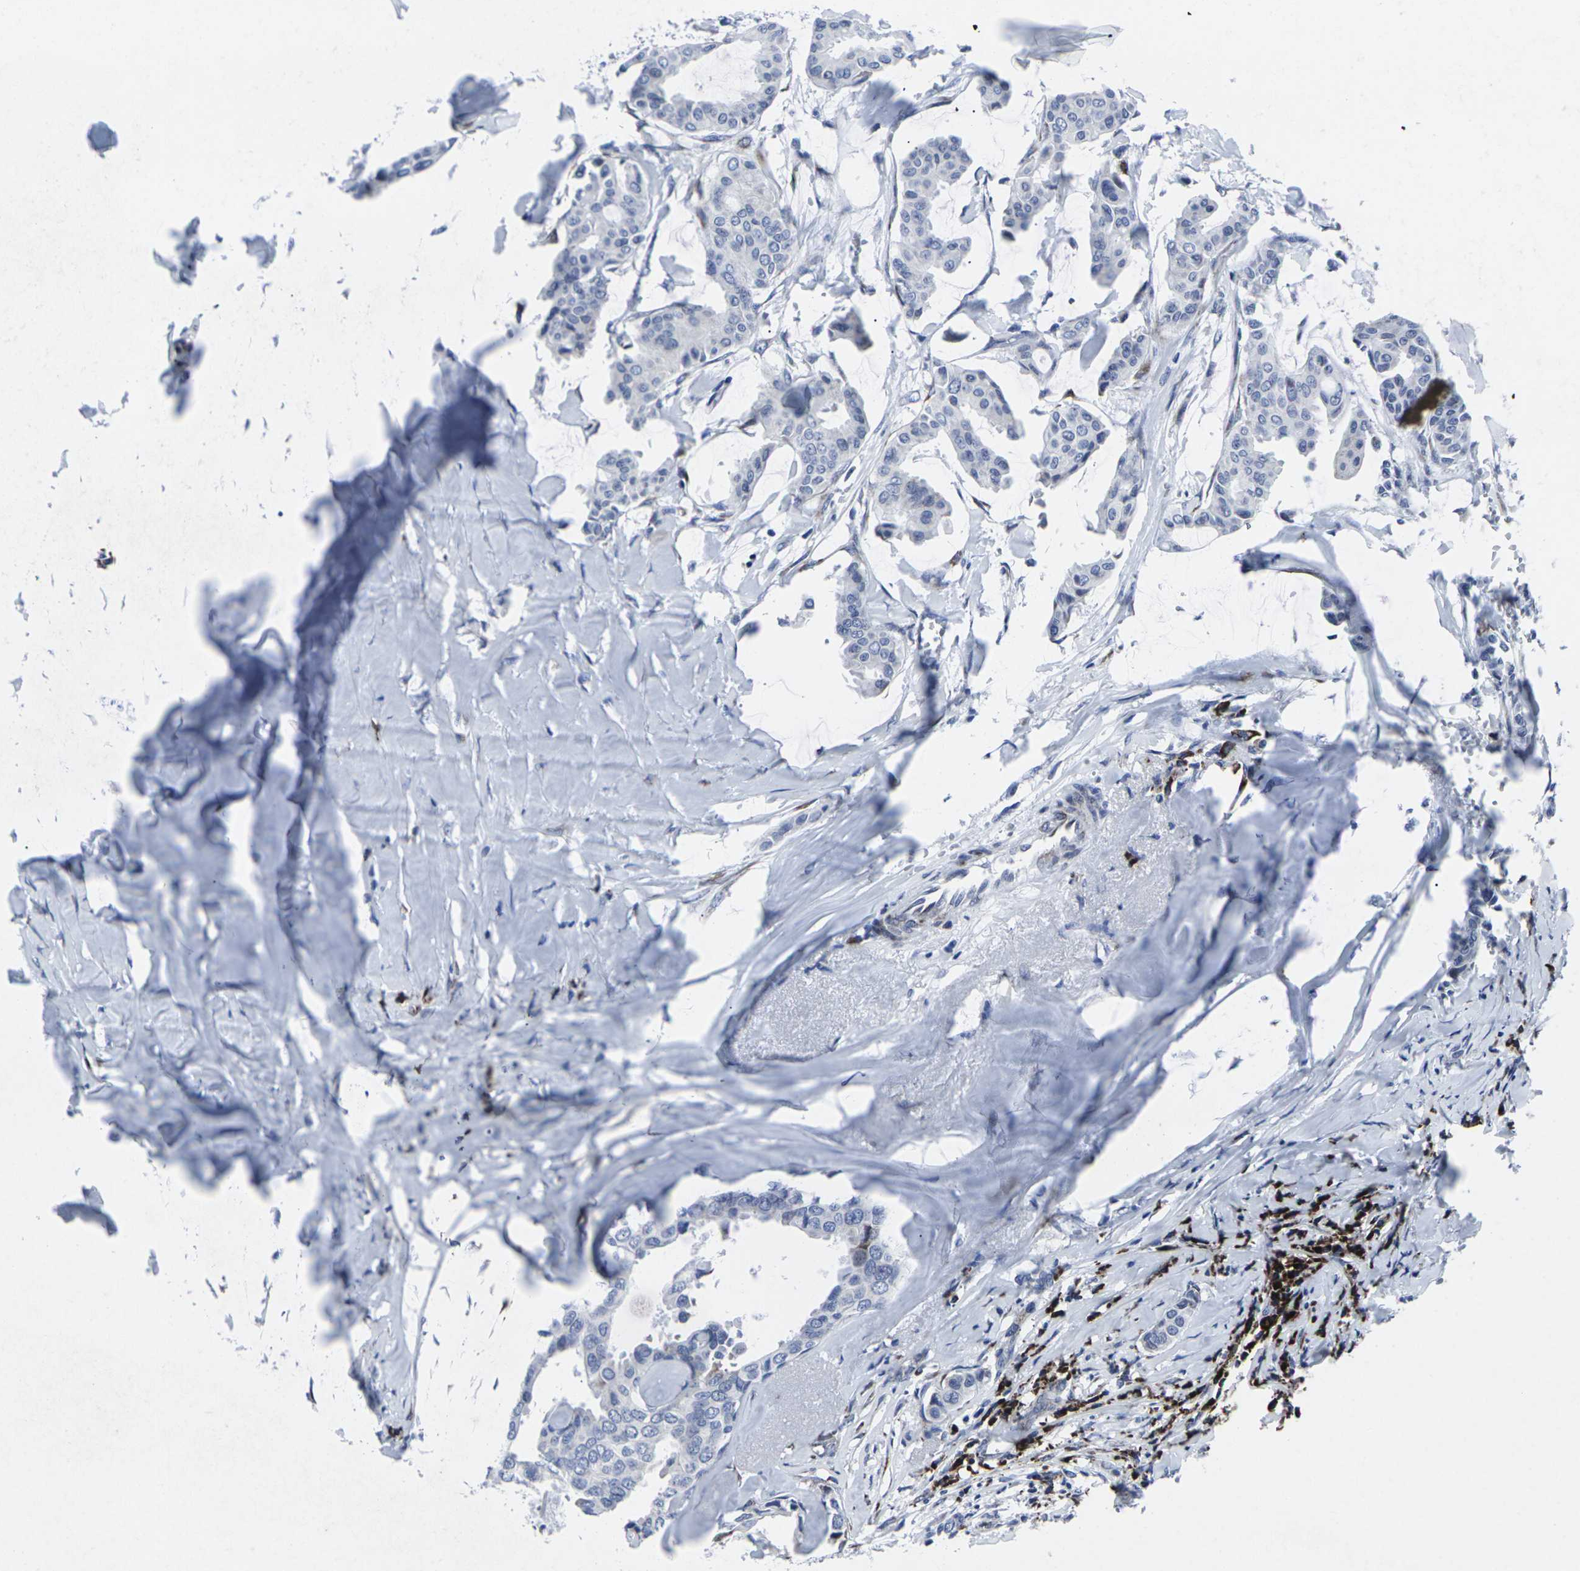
{"staining": {"intensity": "negative", "quantity": "none", "location": "none"}, "tissue": "head and neck cancer", "cell_type": "Tumor cells", "image_type": "cancer", "snomed": [{"axis": "morphology", "description": "Adenocarcinoma, NOS"}, {"axis": "topography", "description": "Salivary gland"}, {"axis": "topography", "description": "Head-Neck"}], "caption": "Micrograph shows no significant protein staining in tumor cells of head and neck adenocarcinoma.", "gene": "RPN1", "patient": {"sex": "female", "age": 59}}